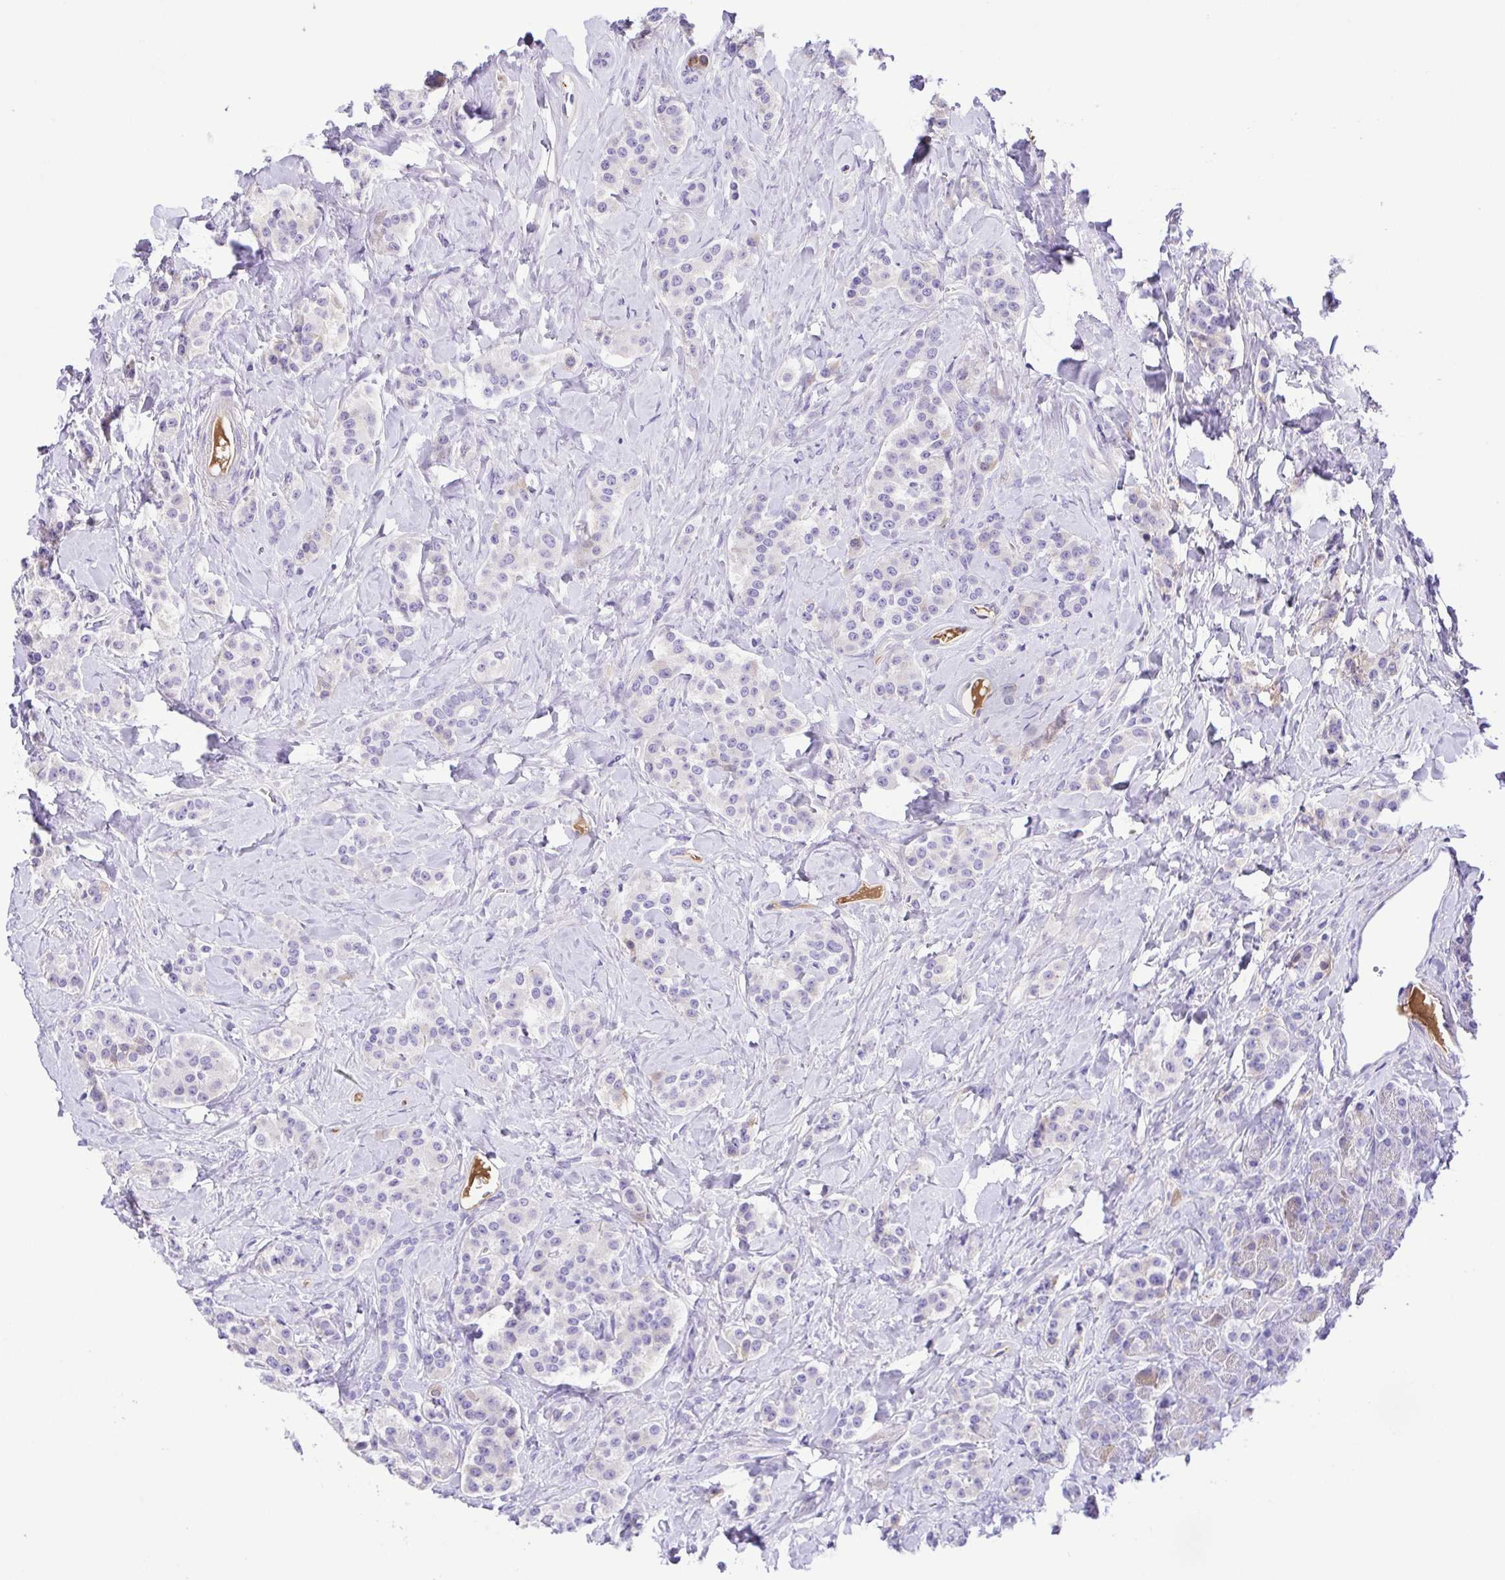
{"staining": {"intensity": "negative", "quantity": "none", "location": "none"}, "tissue": "carcinoid", "cell_type": "Tumor cells", "image_type": "cancer", "snomed": [{"axis": "morphology", "description": "Normal tissue, NOS"}, {"axis": "morphology", "description": "Carcinoid, malignant, NOS"}, {"axis": "topography", "description": "Pancreas"}], "caption": "IHC of malignant carcinoid reveals no expression in tumor cells.", "gene": "IGFL1", "patient": {"sex": "male", "age": 36}}